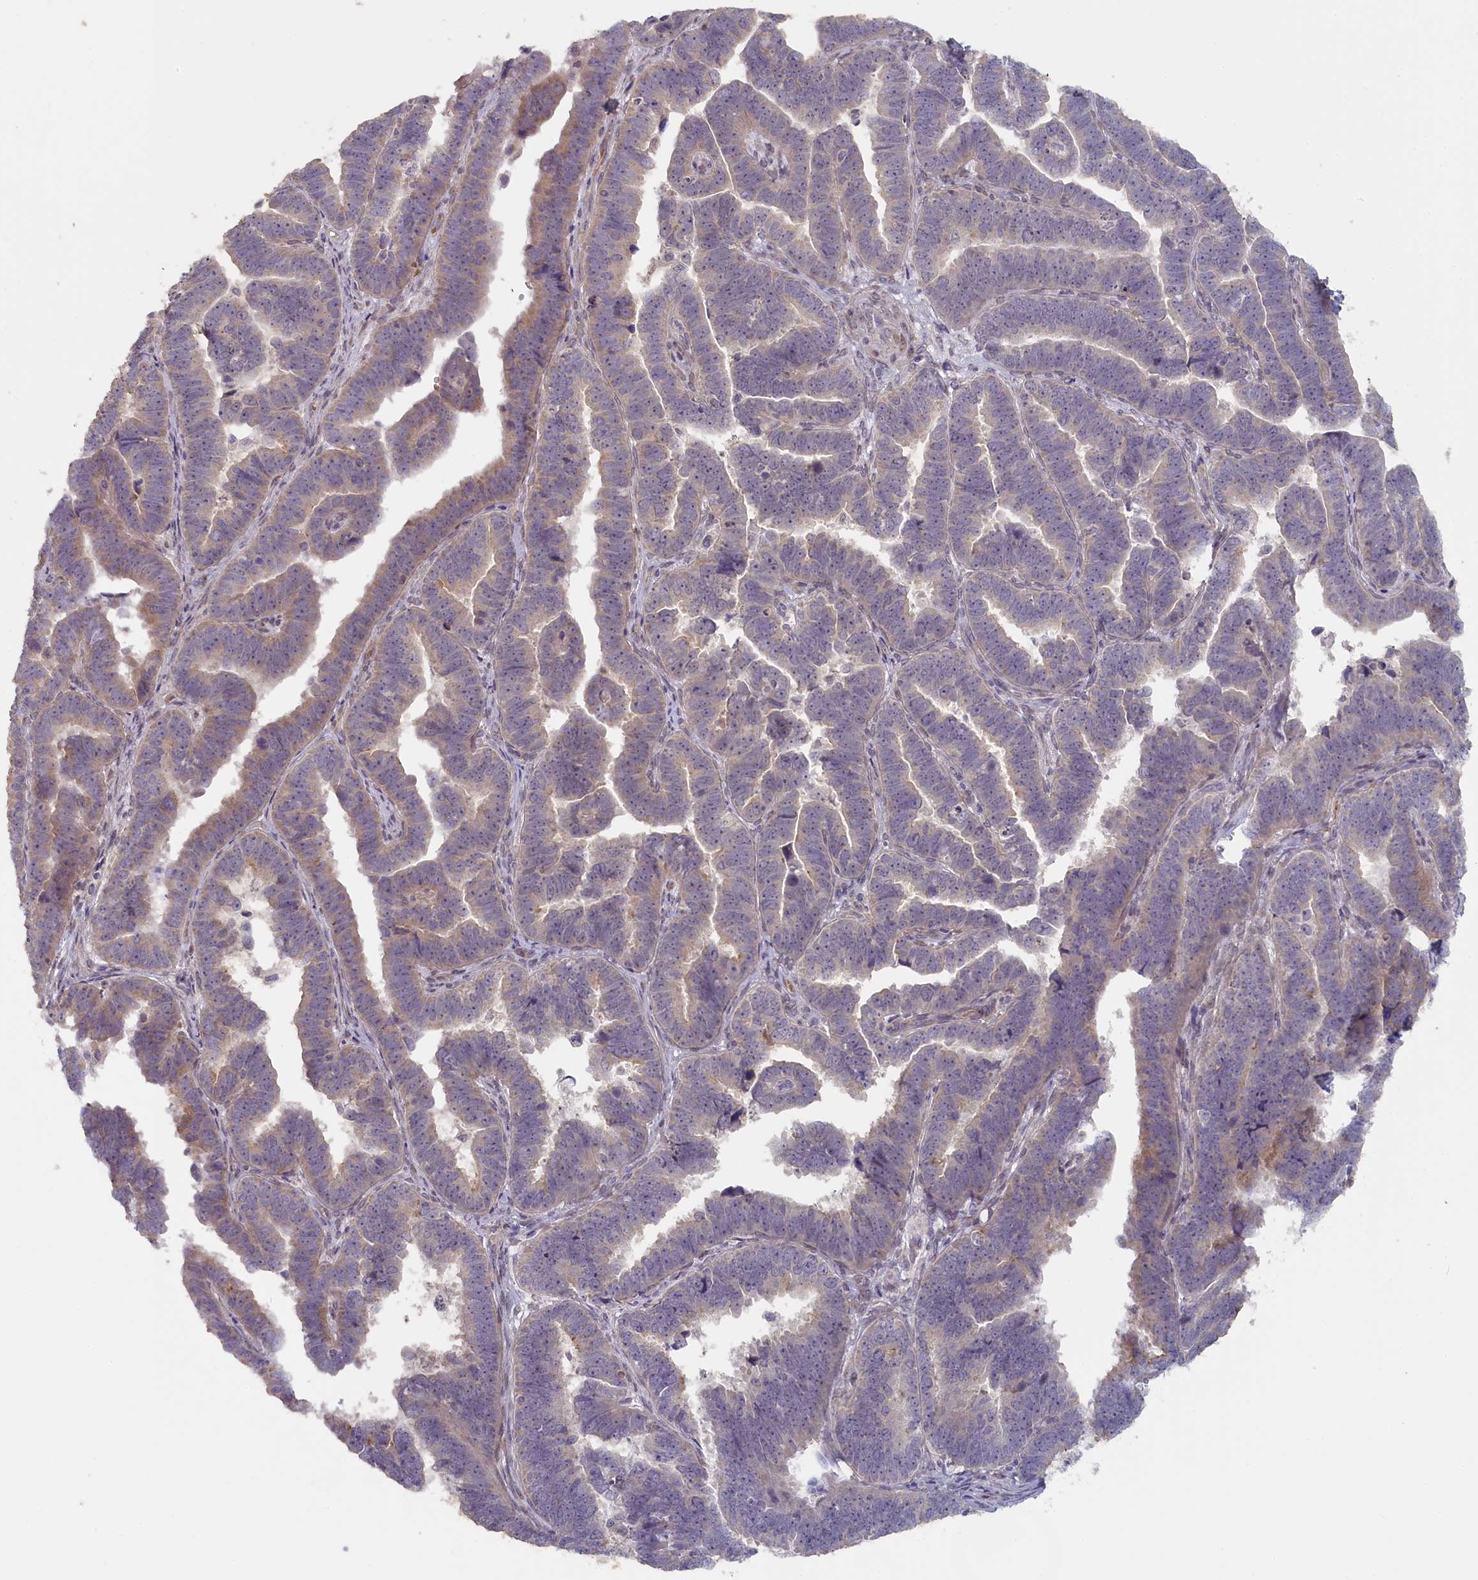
{"staining": {"intensity": "weak", "quantity": "<25%", "location": "cytoplasmic/membranous"}, "tissue": "endometrial cancer", "cell_type": "Tumor cells", "image_type": "cancer", "snomed": [{"axis": "morphology", "description": "Adenocarcinoma, NOS"}, {"axis": "topography", "description": "Endometrium"}], "caption": "The immunohistochemistry histopathology image has no significant expression in tumor cells of endometrial cancer tissue.", "gene": "STX16", "patient": {"sex": "female", "age": 75}}